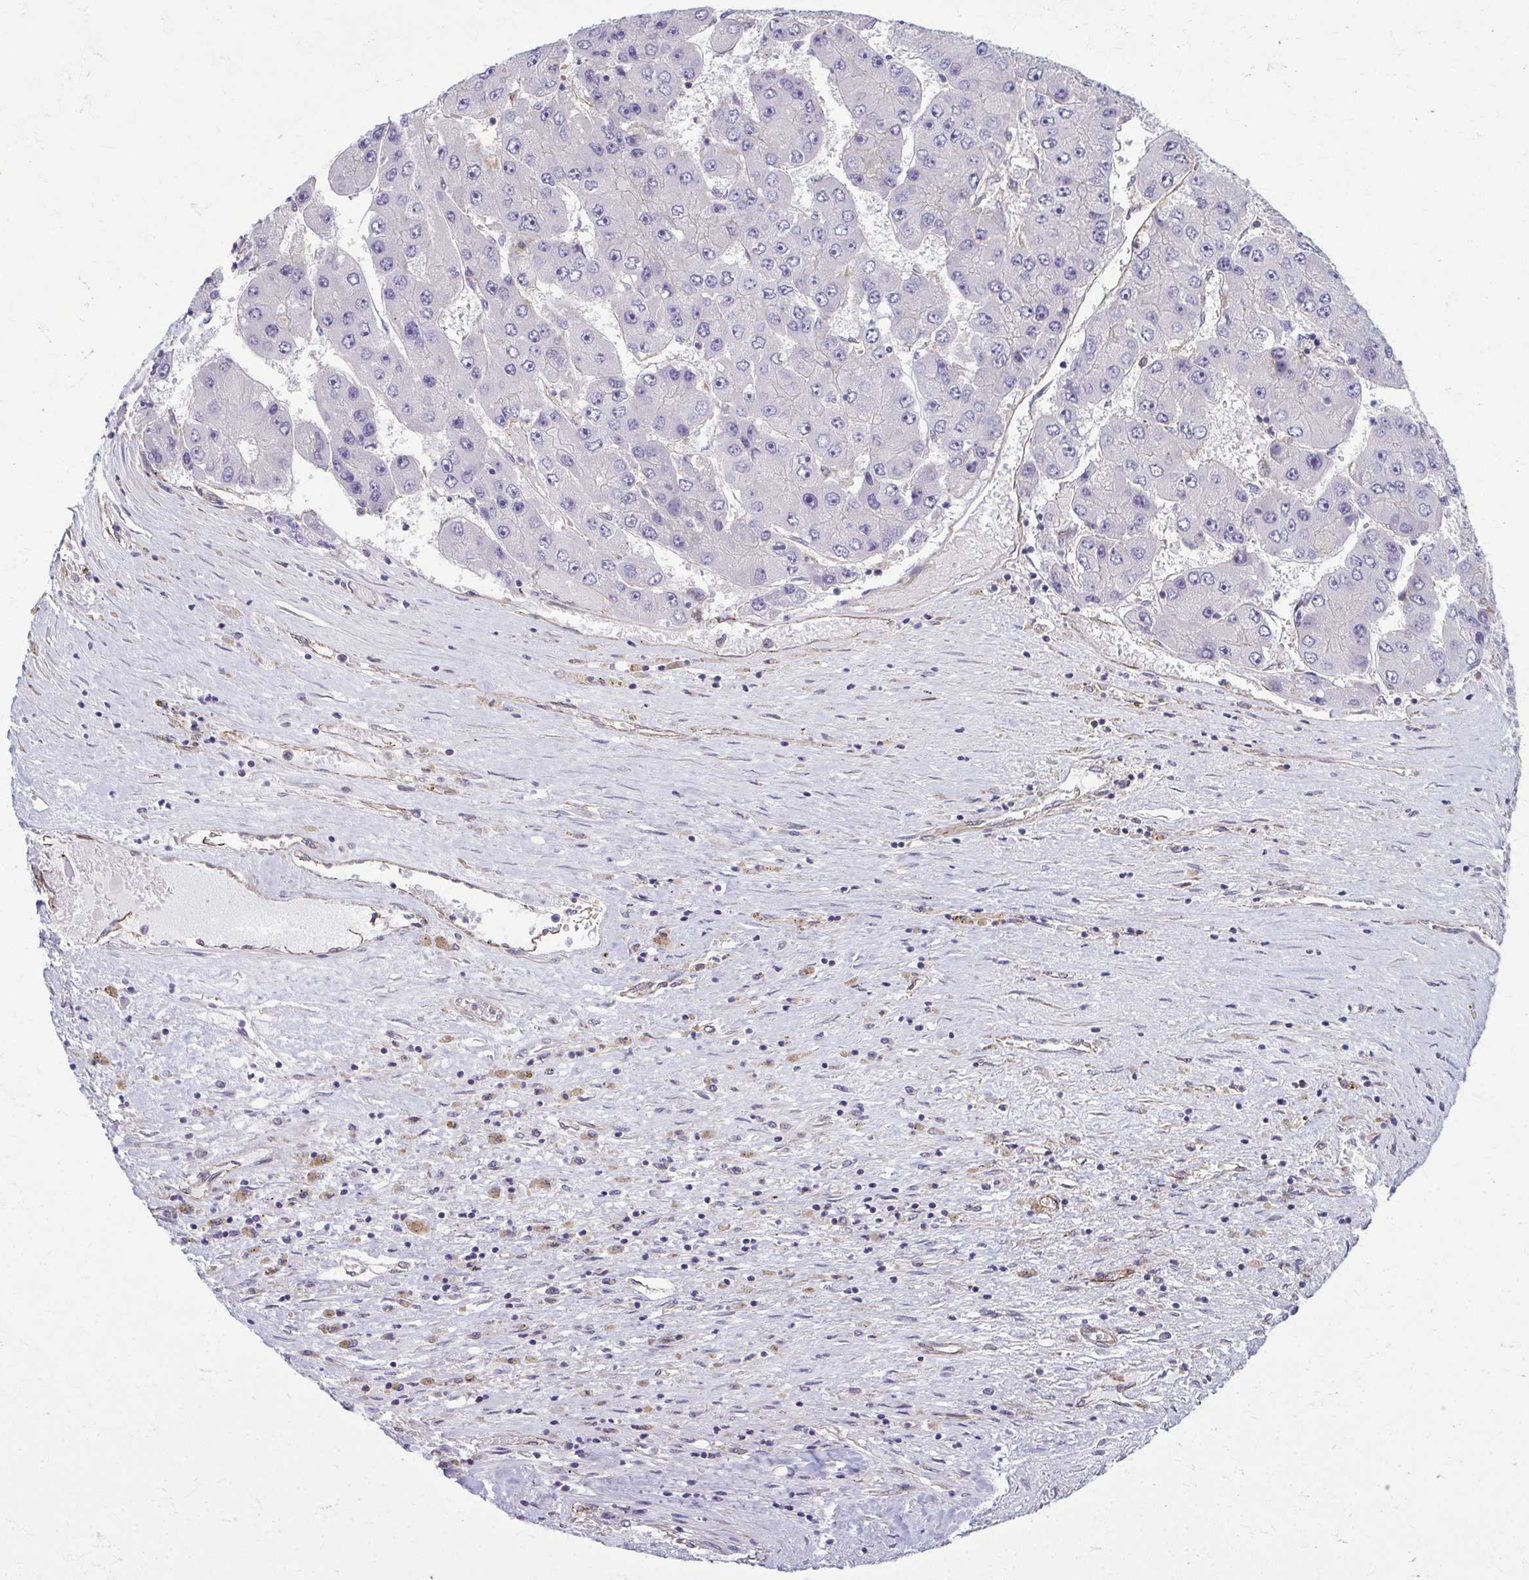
{"staining": {"intensity": "negative", "quantity": "none", "location": "none"}, "tissue": "liver cancer", "cell_type": "Tumor cells", "image_type": "cancer", "snomed": [{"axis": "morphology", "description": "Carcinoma, Hepatocellular, NOS"}, {"axis": "topography", "description": "Liver"}], "caption": "Tumor cells are negative for brown protein staining in hepatocellular carcinoma (liver).", "gene": "EID2B", "patient": {"sex": "female", "age": 61}}